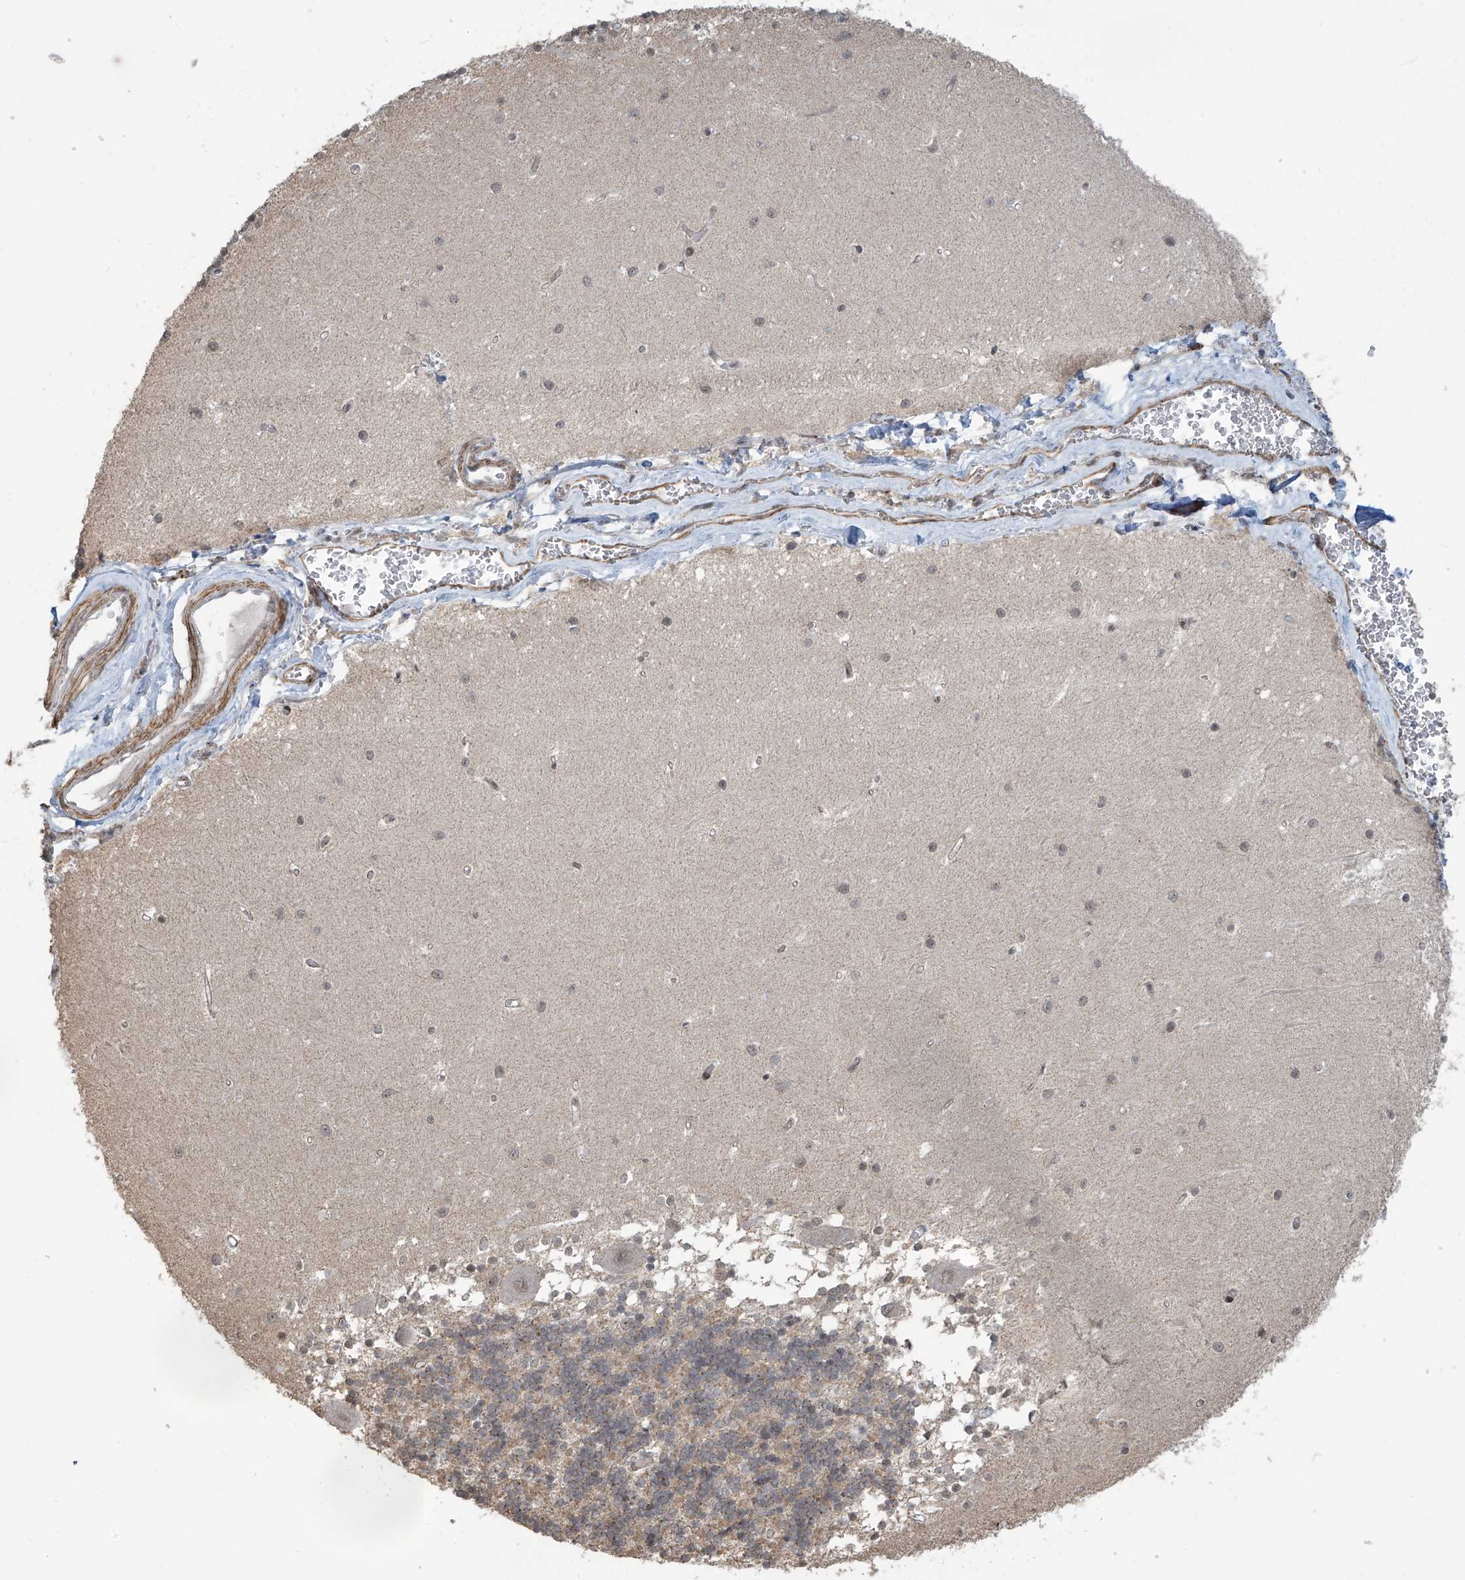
{"staining": {"intensity": "weak", "quantity": "<25%", "location": "cytoplasmic/membranous"}, "tissue": "cerebellum", "cell_type": "Cells in granular layer", "image_type": "normal", "snomed": [{"axis": "morphology", "description": "Normal tissue, NOS"}, {"axis": "topography", "description": "Cerebellum"}], "caption": "The IHC photomicrograph has no significant staining in cells in granular layer of cerebellum.", "gene": "METAP1D", "patient": {"sex": "male", "age": 37}}